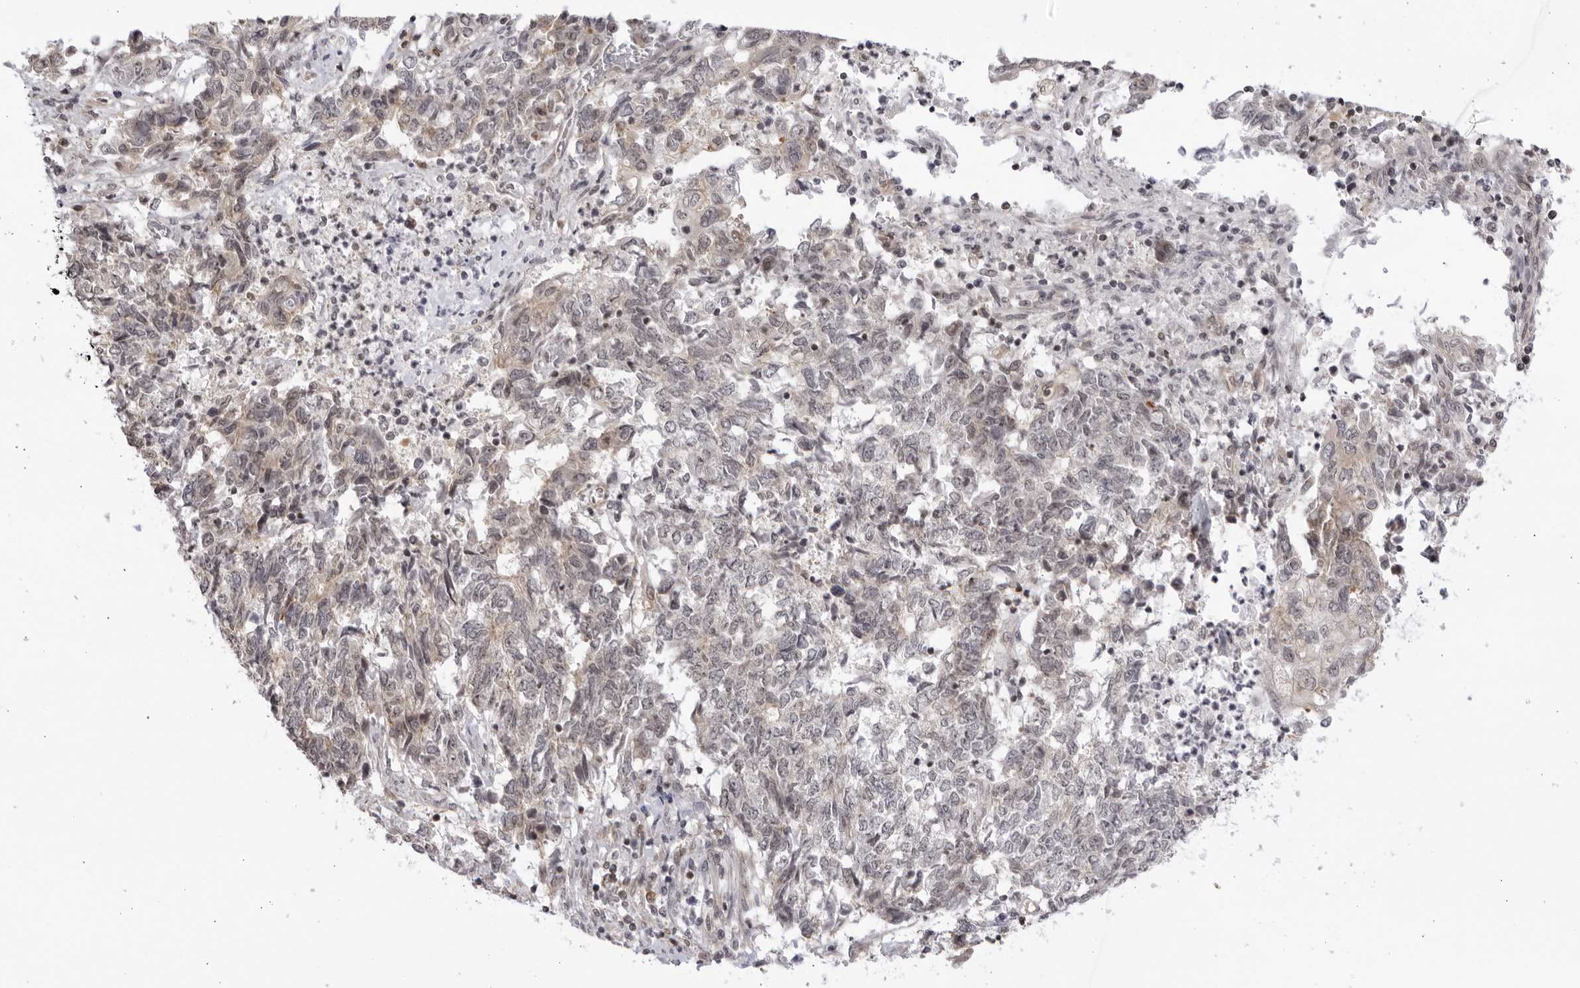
{"staining": {"intensity": "weak", "quantity": "<25%", "location": "cytoplasmic/membranous"}, "tissue": "endometrial cancer", "cell_type": "Tumor cells", "image_type": "cancer", "snomed": [{"axis": "morphology", "description": "Adenocarcinoma, NOS"}, {"axis": "topography", "description": "Endometrium"}], "caption": "A histopathology image of adenocarcinoma (endometrial) stained for a protein reveals no brown staining in tumor cells.", "gene": "CNBD1", "patient": {"sex": "female", "age": 80}}